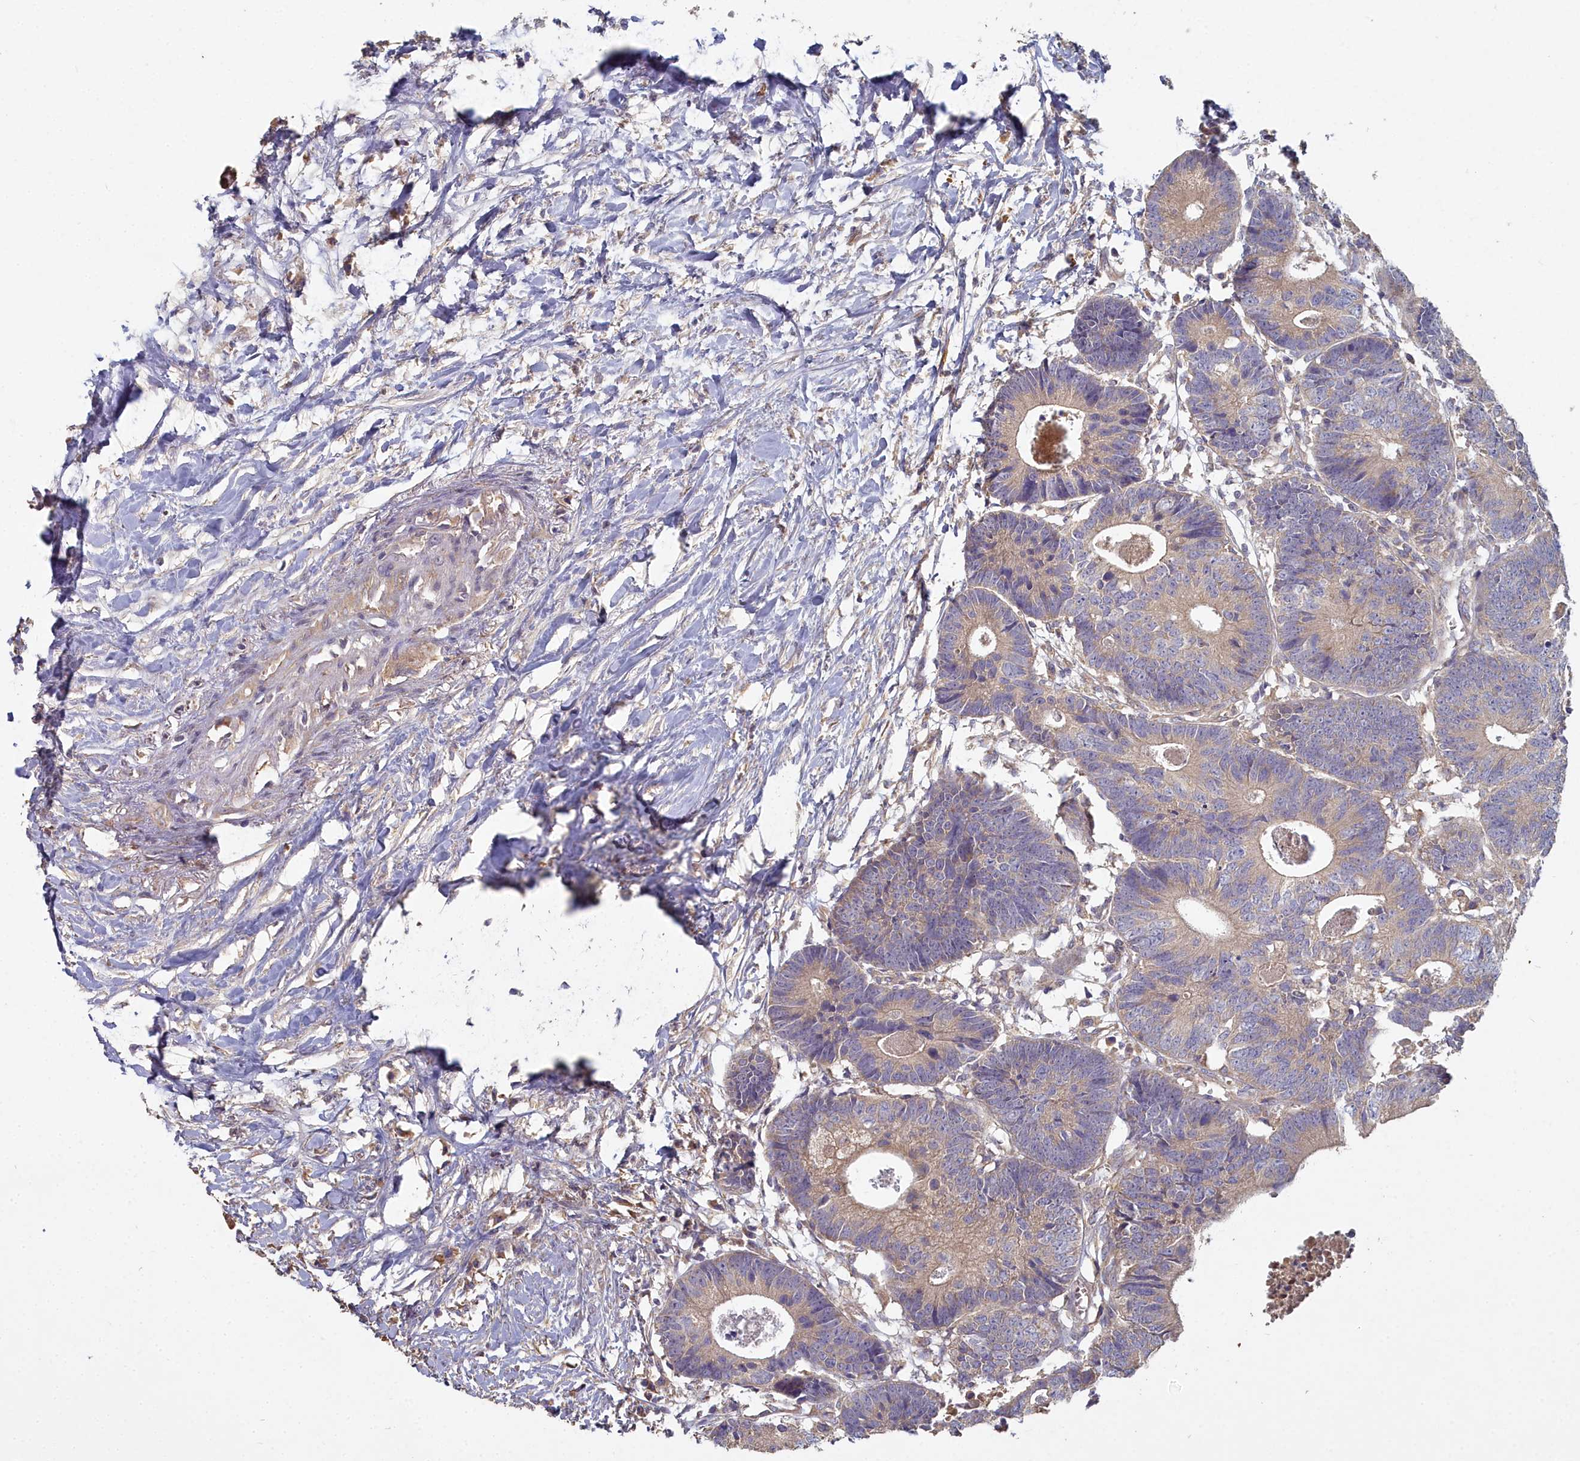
{"staining": {"intensity": "weak", "quantity": "25%-75%", "location": "cytoplasmic/membranous"}, "tissue": "colorectal cancer", "cell_type": "Tumor cells", "image_type": "cancer", "snomed": [{"axis": "morphology", "description": "Adenocarcinoma, NOS"}, {"axis": "topography", "description": "Colon"}], "caption": "A histopathology image of human adenocarcinoma (colorectal) stained for a protein displays weak cytoplasmic/membranous brown staining in tumor cells.", "gene": "CCDC167", "patient": {"sex": "female", "age": 57}}